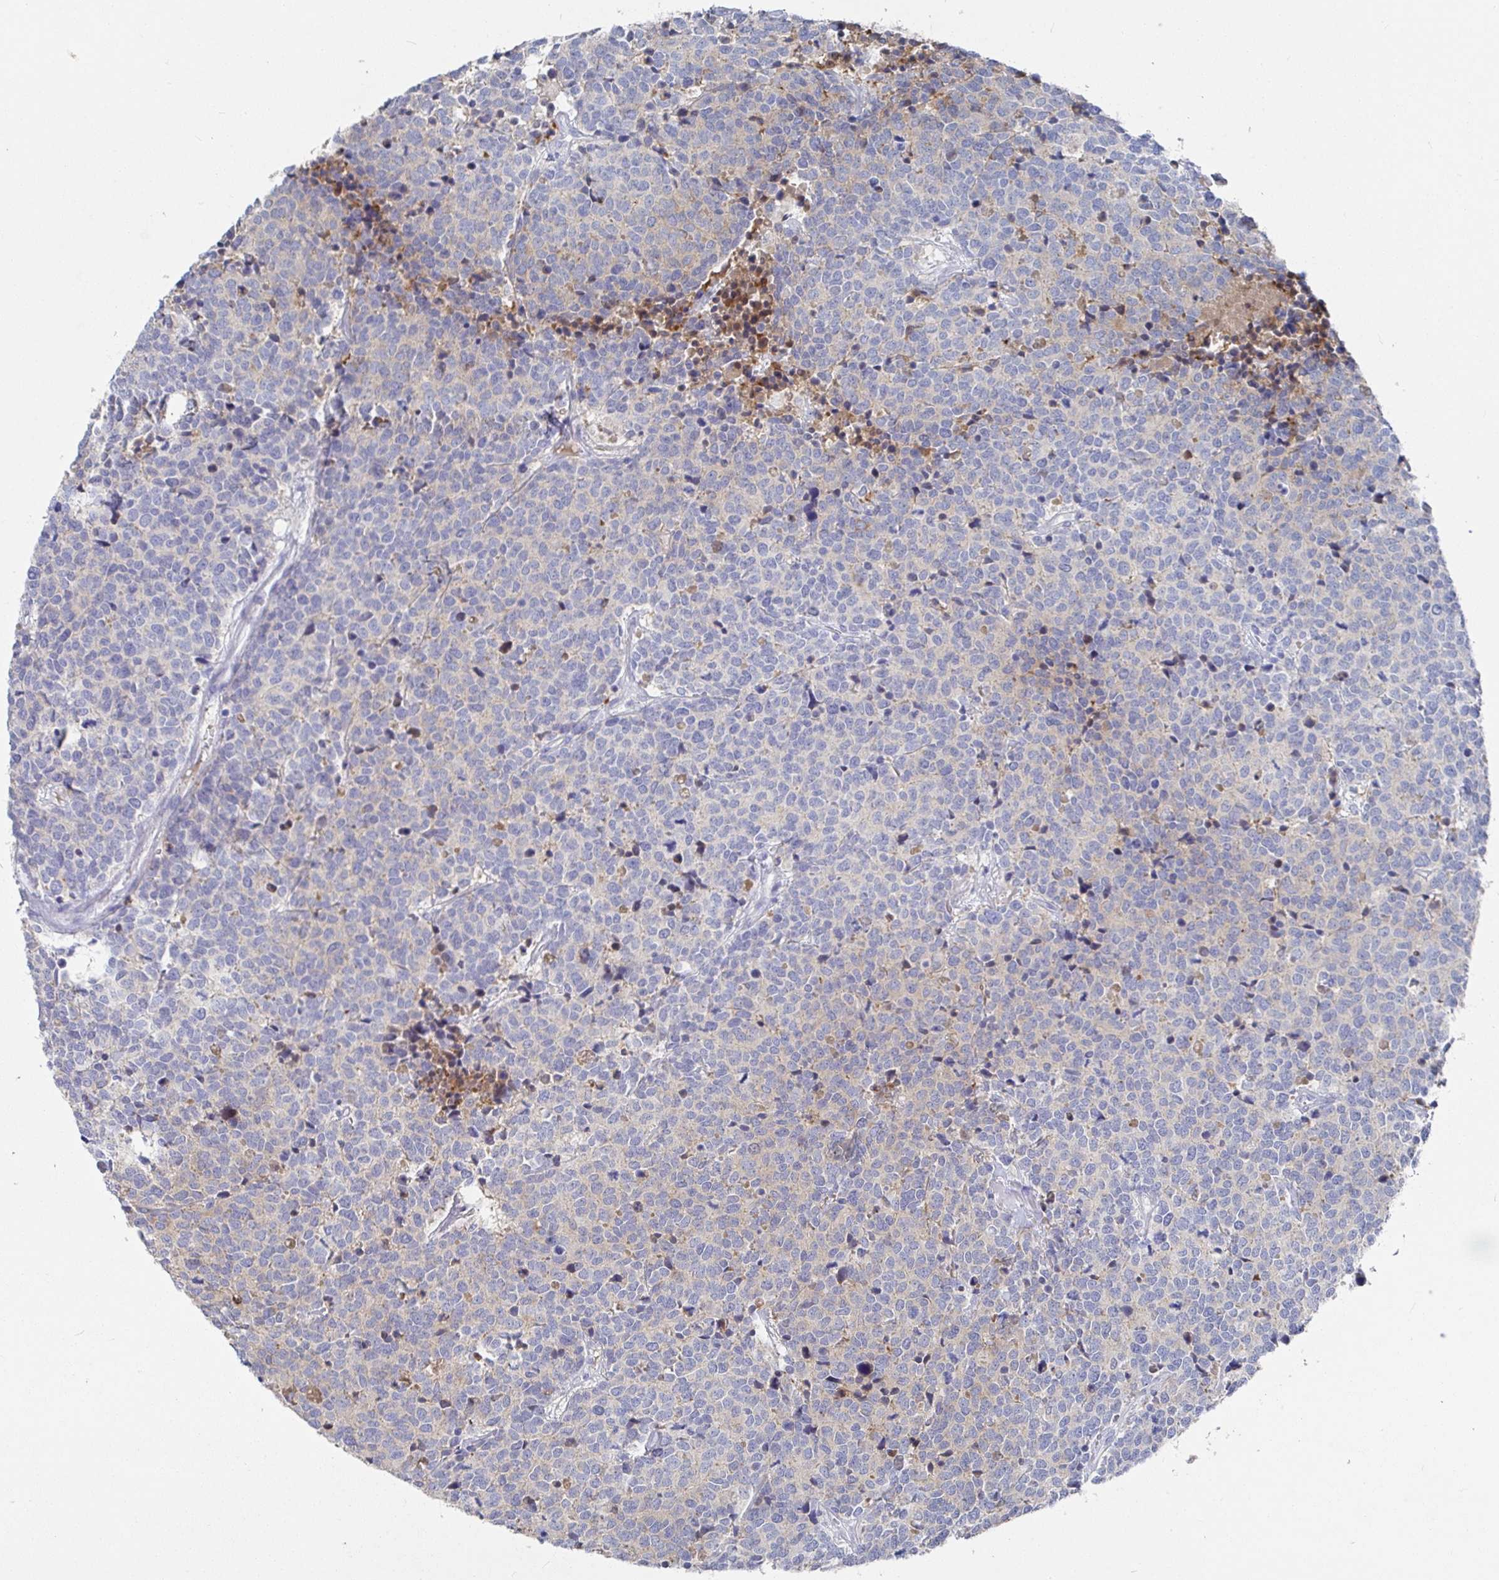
{"staining": {"intensity": "negative", "quantity": "none", "location": "none"}, "tissue": "carcinoid", "cell_type": "Tumor cells", "image_type": "cancer", "snomed": [{"axis": "morphology", "description": "Carcinoid, malignant, NOS"}, {"axis": "topography", "description": "Skin"}], "caption": "A micrograph of carcinoid (malignant) stained for a protein exhibits no brown staining in tumor cells.", "gene": "GPR148", "patient": {"sex": "female", "age": 79}}